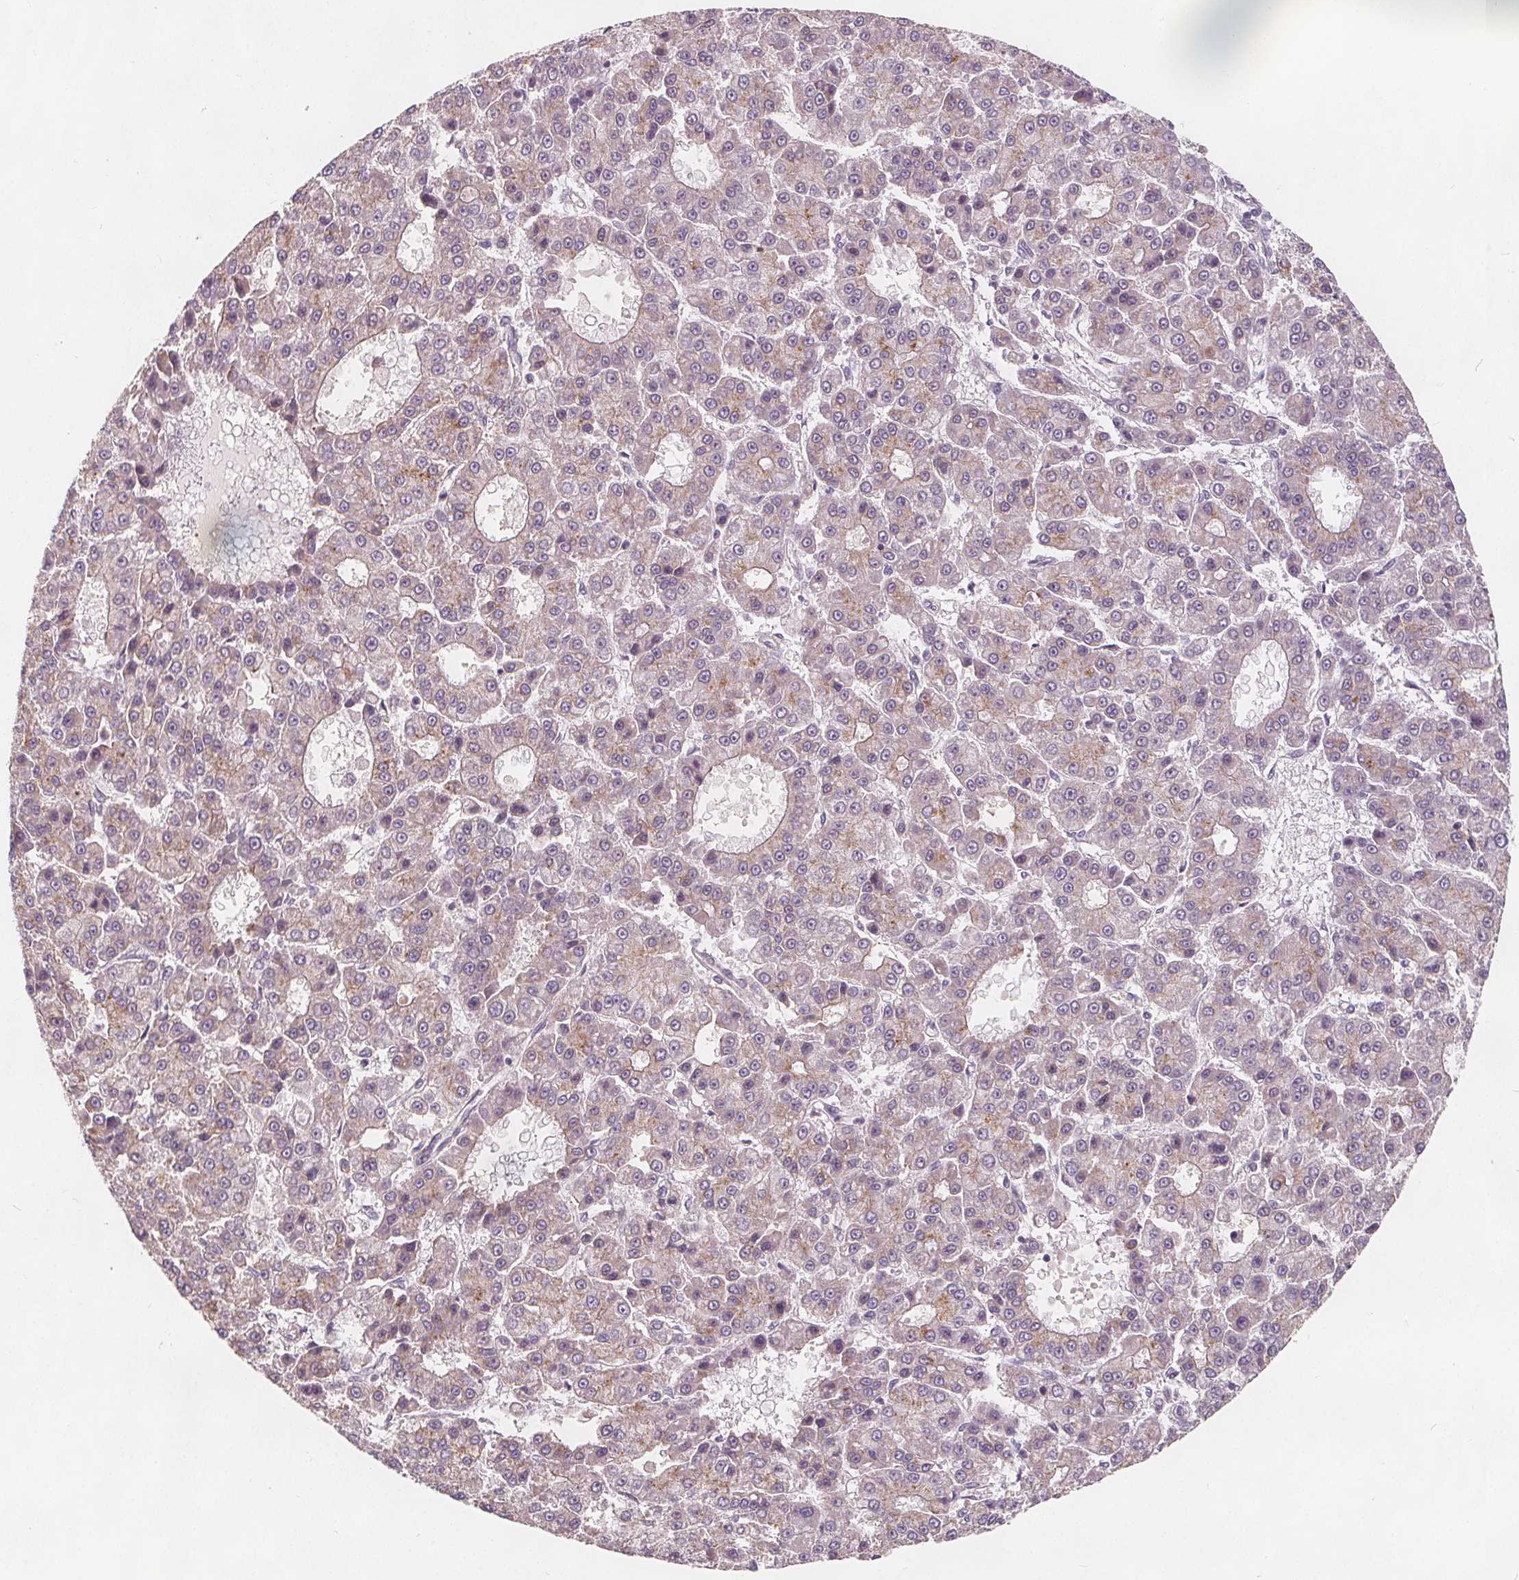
{"staining": {"intensity": "weak", "quantity": "<25%", "location": "cytoplasmic/membranous"}, "tissue": "liver cancer", "cell_type": "Tumor cells", "image_type": "cancer", "snomed": [{"axis": "morphology", "description": "Carcinoma, Hepatocellular, NOS"}, {"axis": "topography", "description": "Liver"}], "caption": "Immunohistochemistry photomicrograph of neoplastic tissue: human liver hepatocellular carcinoma stained with DAB demonstrates no significant protein expression in tumor cells.", "gene": "DRC3", "patient": {"sex": "male", "age": 70}}